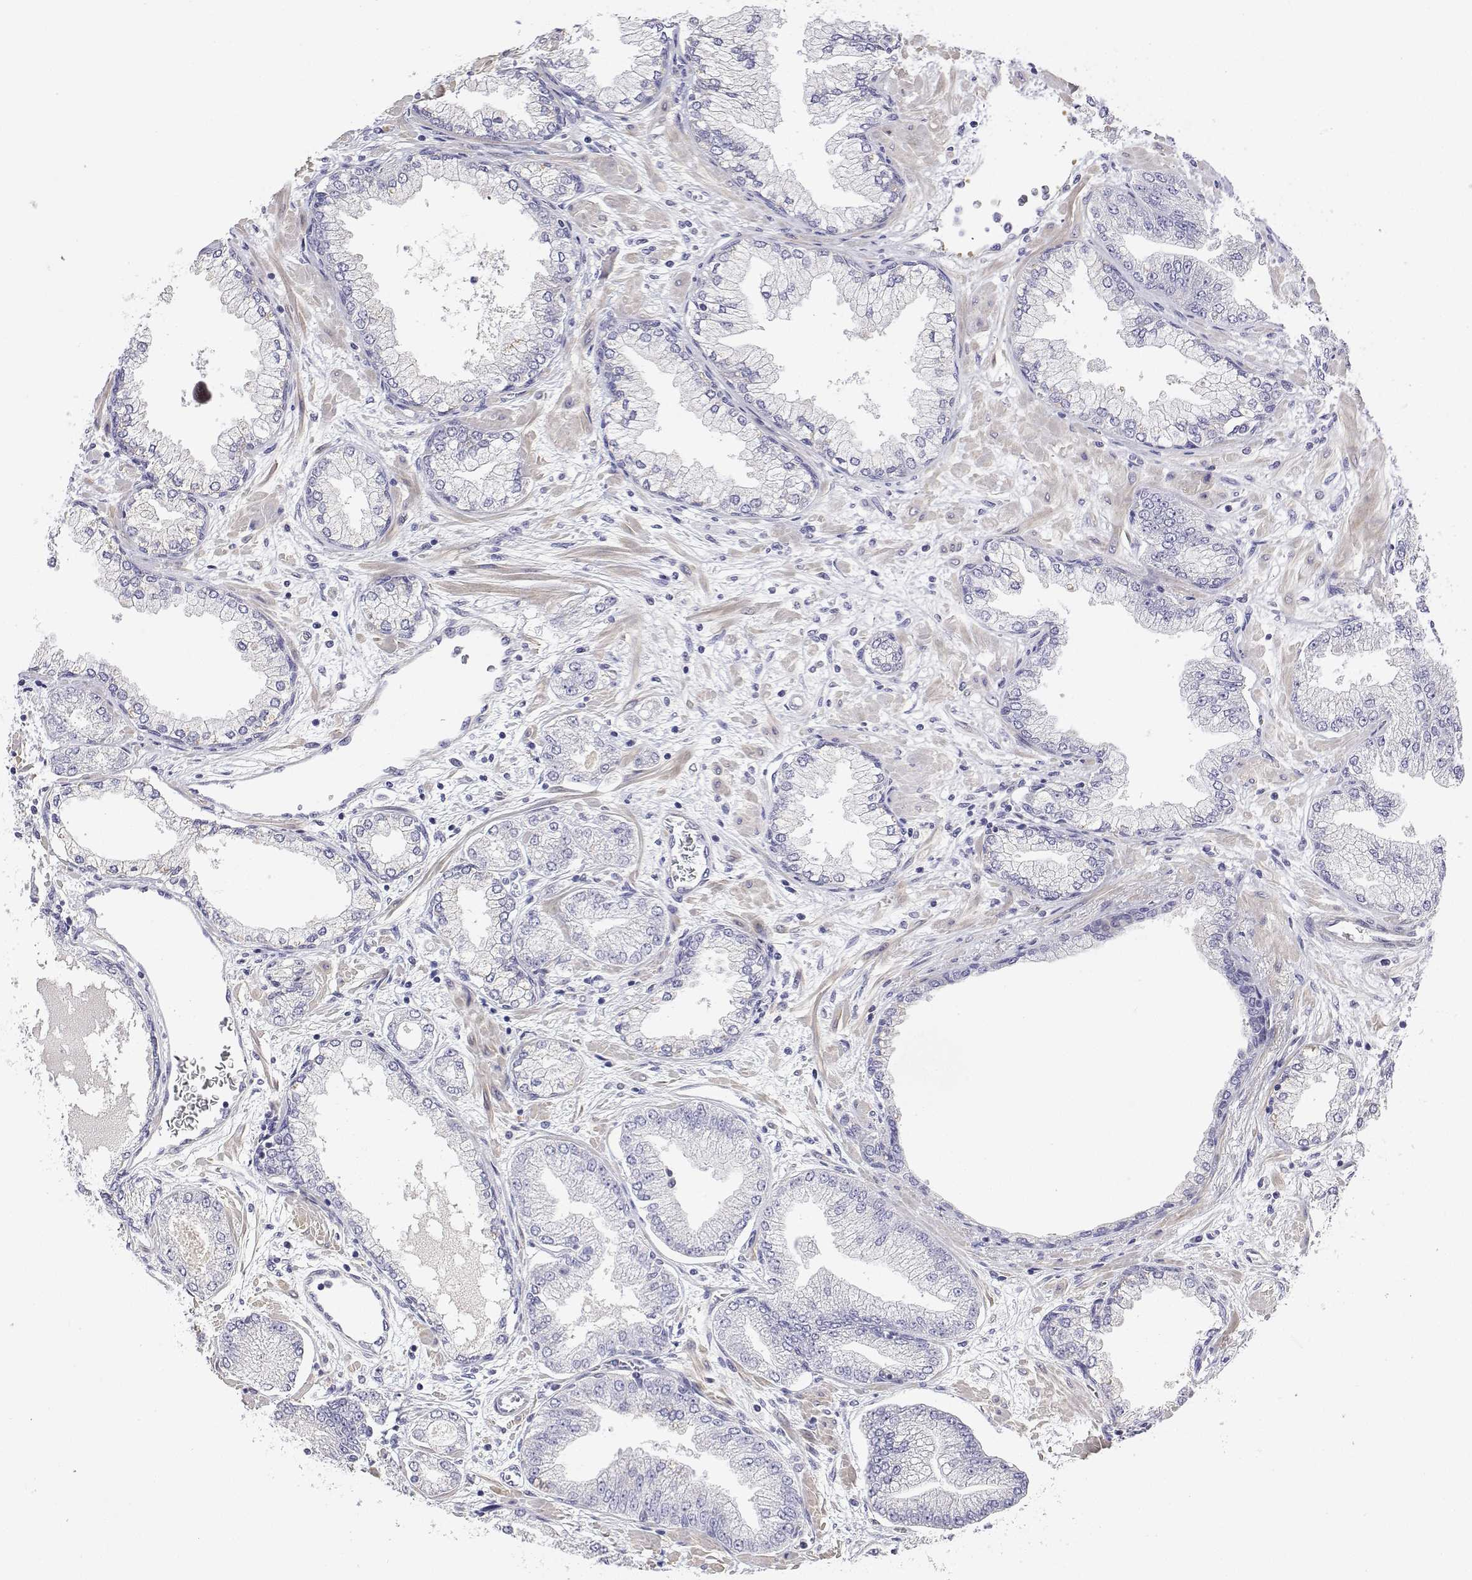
{"staining": {"intensity": "negative", "quantity": "none", "location": "none"}, "tissue": "prostate cancer", "cell_type": "Tumor cells", "image_type": "cancer", "snomed": [{"axis": "morphology", "description": "Adenocarcinoma, Low grade"}, {"axis": "topography", "description": "Prostate"}], "caption": "There is no significant expression in tumor cells of prostate cancer (adenocarcinoma (low-grade)).", "gene": "GGACT", "patient": {"sex": "male", "age": 55}}